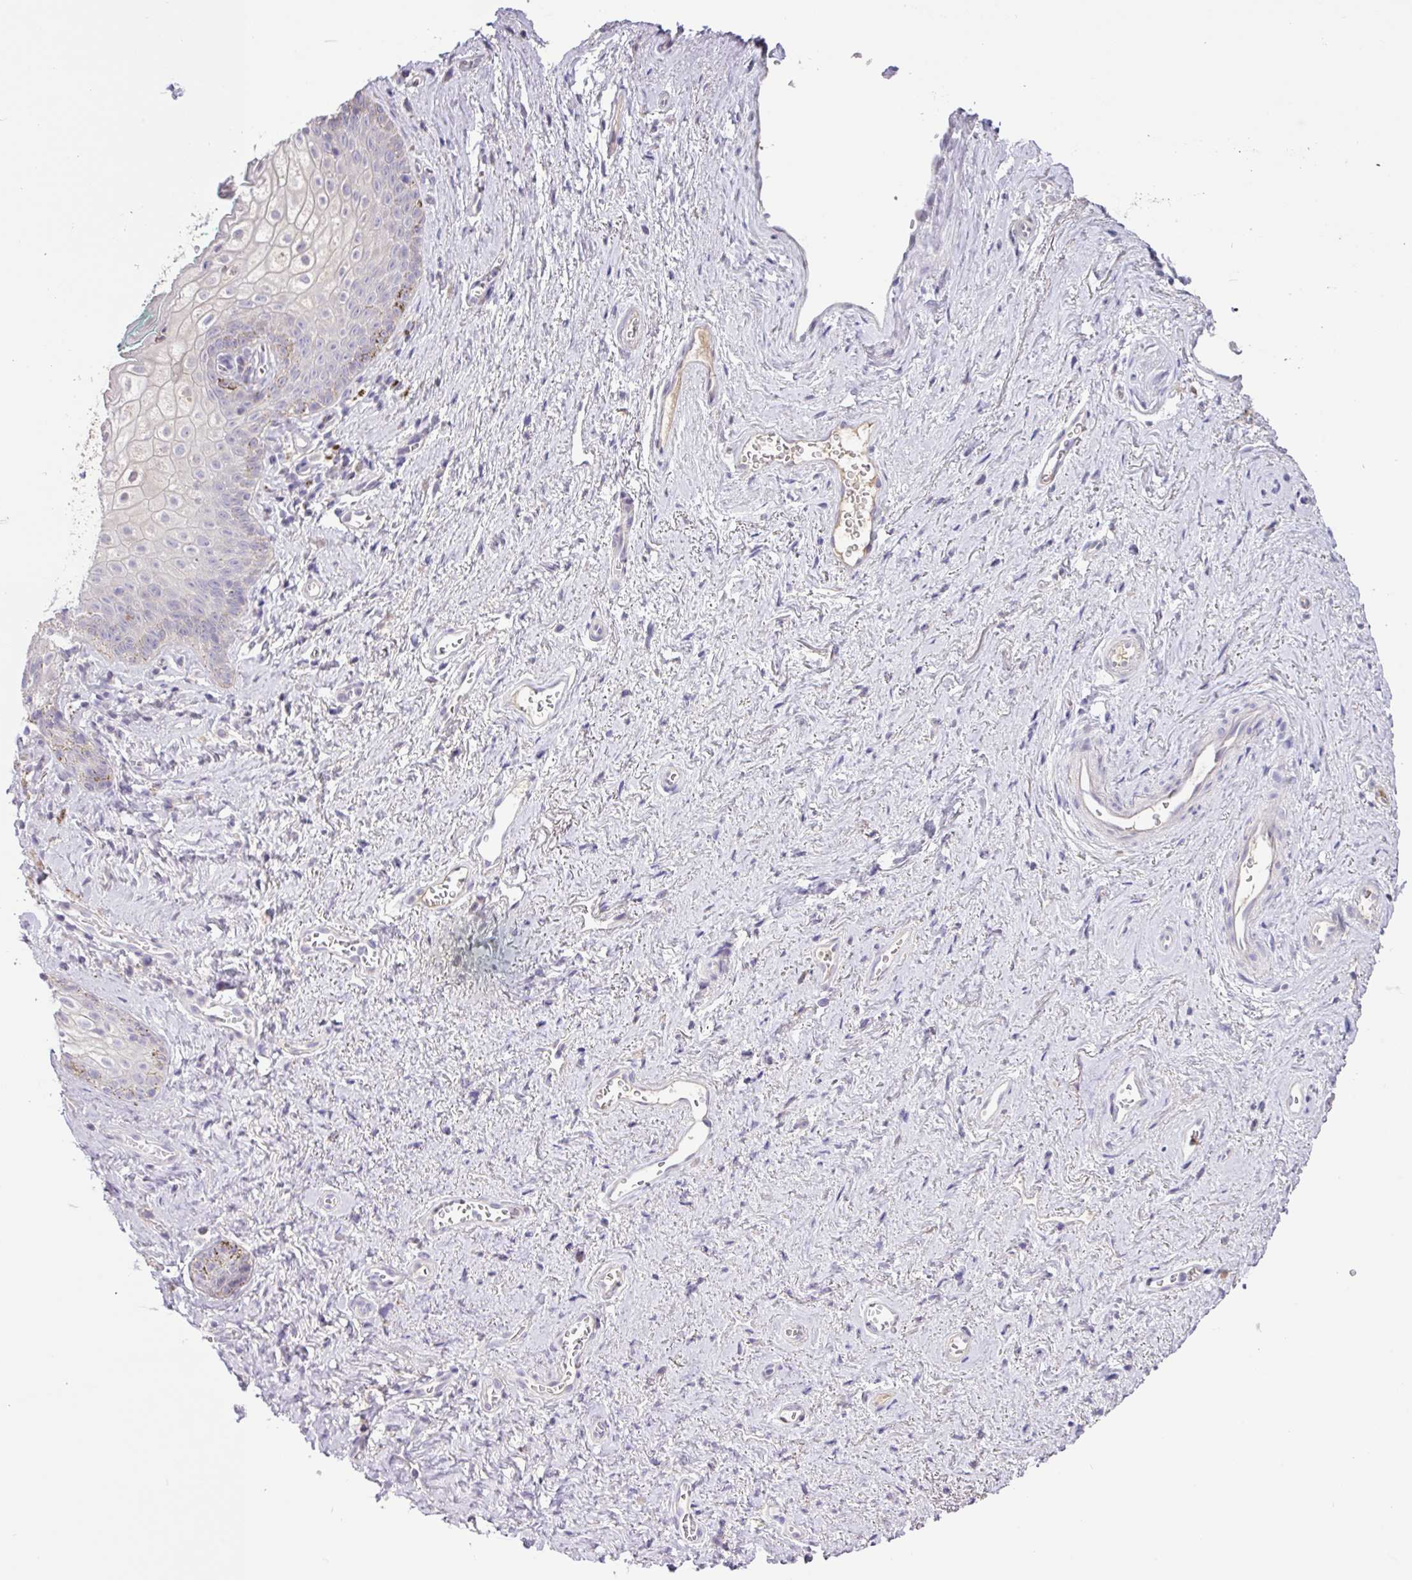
{"staining": {"intensity": "negative", "quantity": "none", "location": "none"}, "tissue": "vagina", "cell_type": "Squamous epithelial cells", "image_type": "normal", "snomed": [{"axis": "morphology", "description": "Normal tissue, NOS"}, {"axis": "topography", "description": "Vulva"}, {"axis": "topography", "description": "Vagina"}, {"axis": "topography", "description": "Peripheral nerve tissue"}], "caption": "This is an immunohistochemistry (IHC) photomicrograph of normal vagina. There is no expression in squamous epithelial cells.", "gene": "SFTPB", "patient": {"sex": "female", "age": 66}}